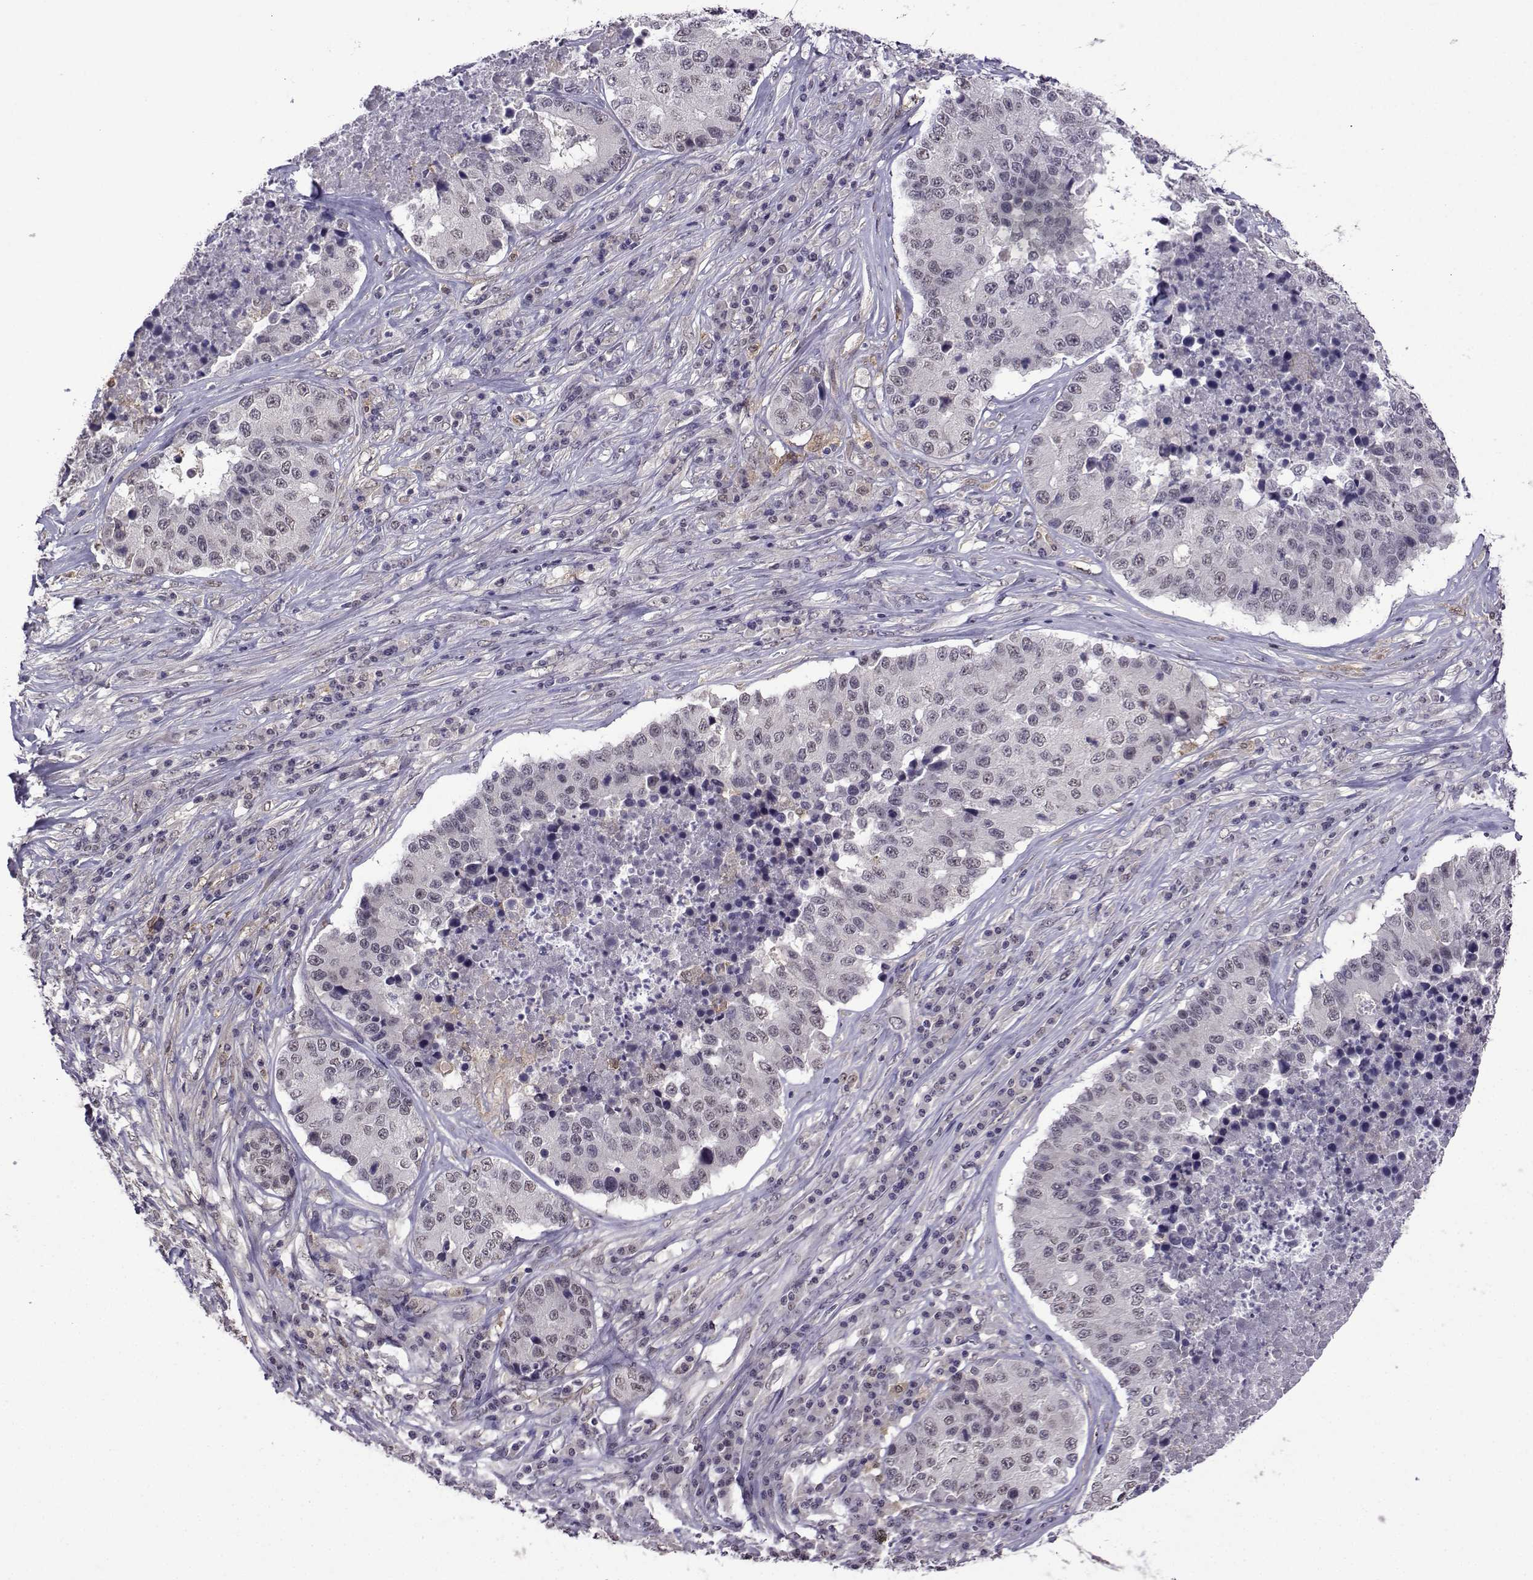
{"staining": {"intensity": "negative", "quantity": "none", "location": "none"}, "tissue": "stomach cancer", "cell_type": "Tumor cells", "image_type": "cancer", "snomed": [{"axis": "morphology", "description": "Adenocarcinoma, NOS"}, {"axis": "topography", "description": "Stomach"}], "caption": "Stomach cancer was stained to show a protein in brown. There is no significant staining in tumor cells.", "gene": "DDX20", "patient": {"sex": "male", "age": 71}}